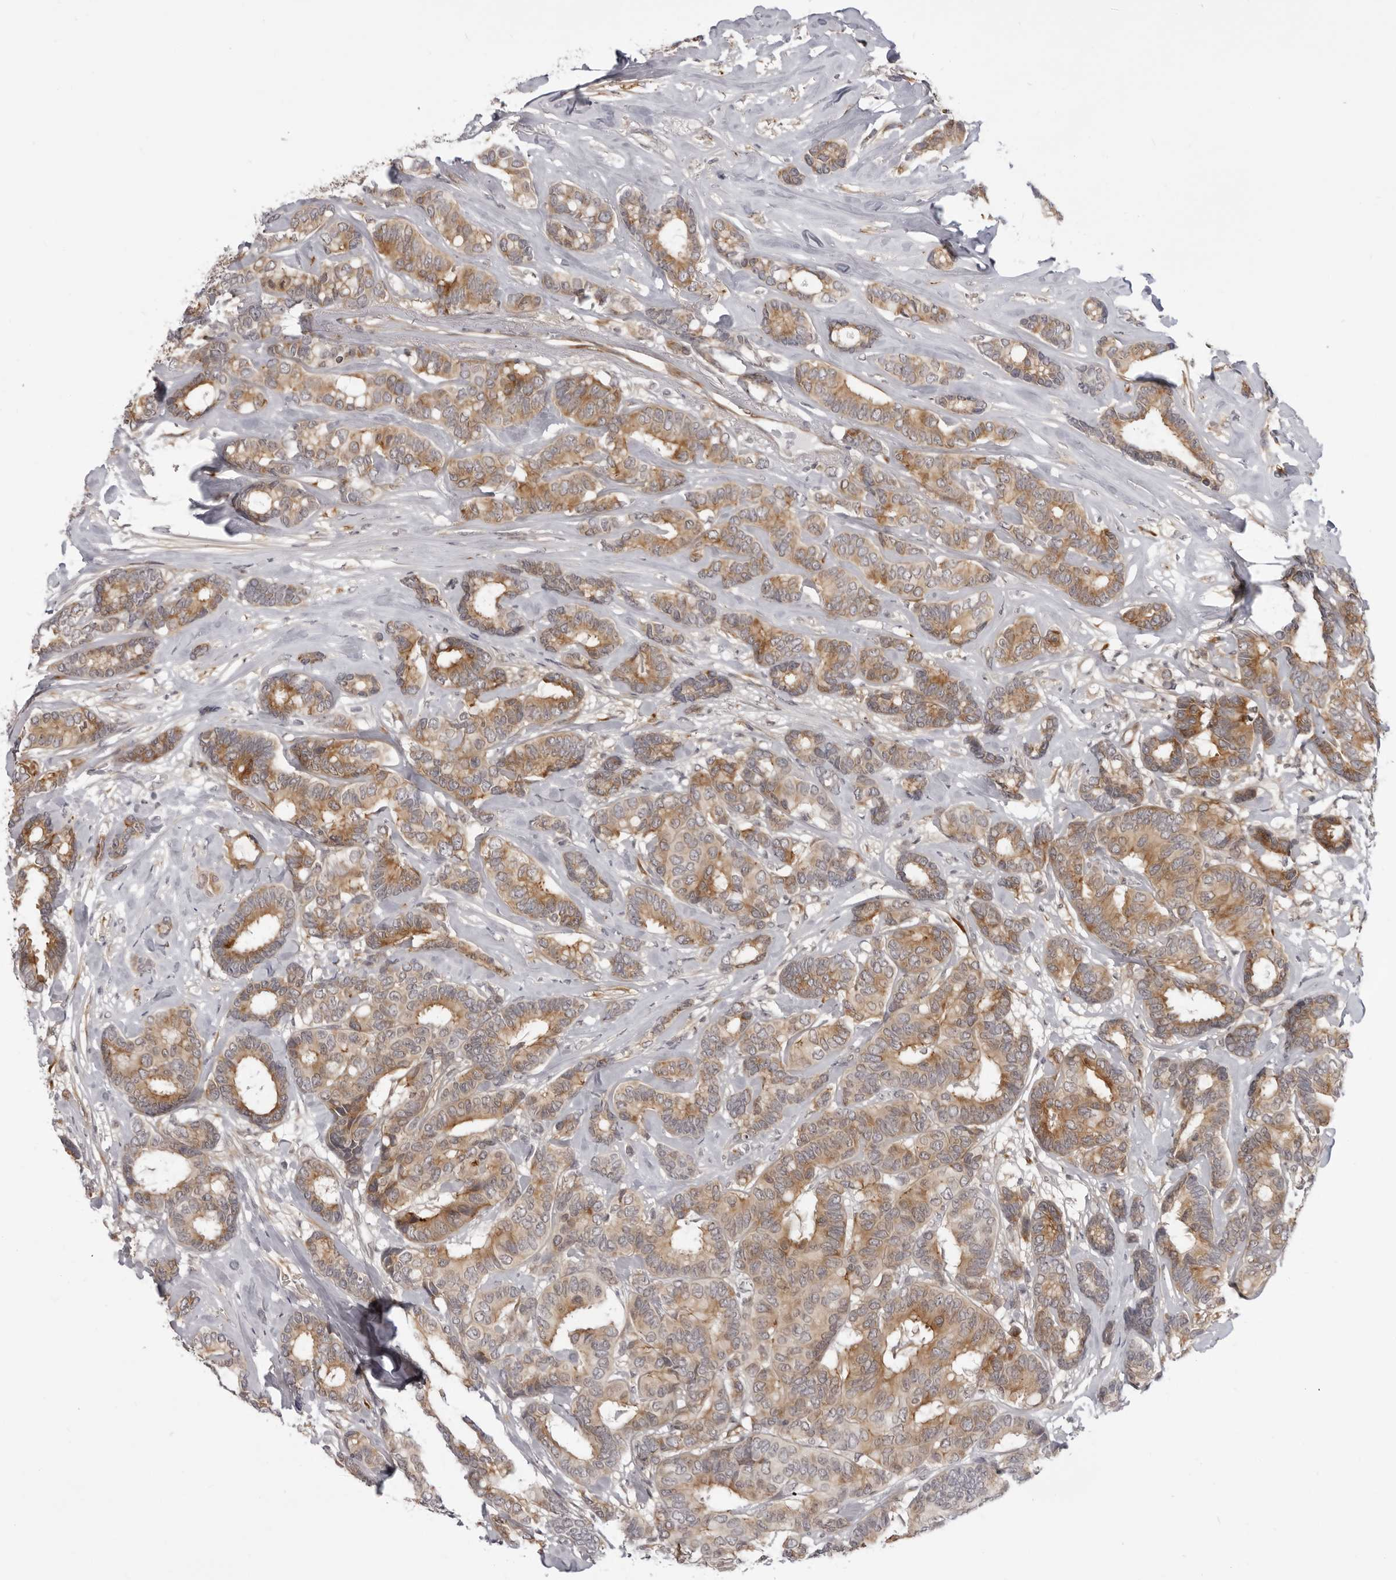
{"staining": {"intensity": "moderate", "quantity": ">75%", "location": "cytoplasmic/membranous"}, "tissue": "breast cancer", "cell_type": "Tumor cells", "image_type": "cancer", "snomed": [{"axis": "morphology", "description": "Duct carcinoma"}, {"axis": "topography", "description": "Breast"}], "caption": "Breast intraductal carcinoma stained for a protein (brown) exhibits moderate cytoplasmic/membranous positive expression in about >75% of tumor cells.", "gene": "SRGAP2", "patient": {"sex": "female", "age": 87}}